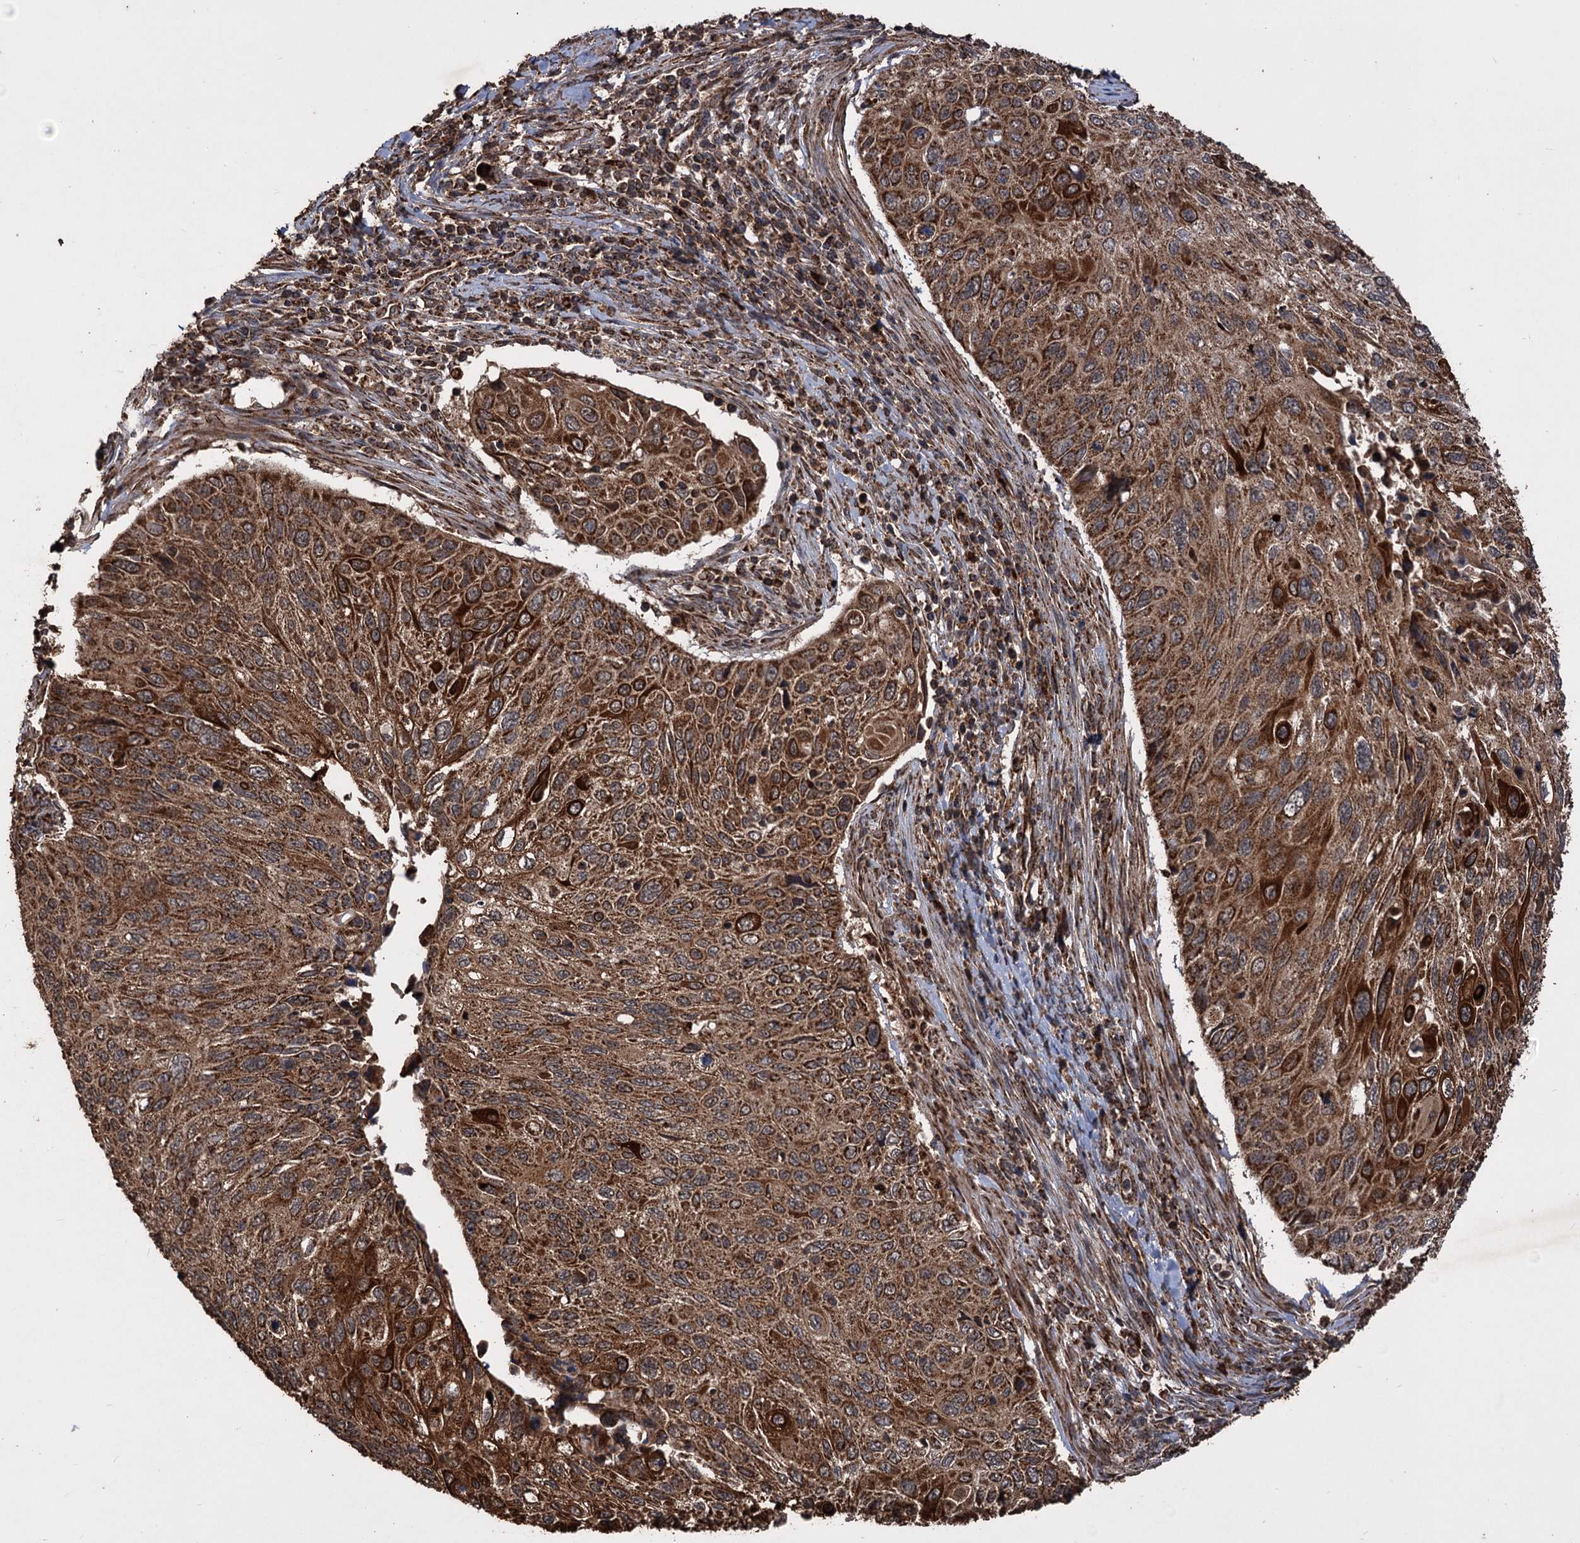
{"staining": {"intensity": "strong", "quantity": ">75%", "location": "cytoplasmic/membranous"}, "tissue": "cervical cancer", "cell_type": "Tumor cells", "image_type": "cancer", "snomed": [{"axis": "morphology", "description": "Squamous cell carcinoma, NOS"}, {"axis": "topography", "description": "Cervix"}], "caption": "Cervical cancer was stained to show a protein in brown. There is high levels of strong cytoplasmic/membranous expression in about >75% of tumor cells. (Brightfield microscopy of DAB IHC at high magnification).", "gene": "IPO4", "patient": {"sex": "female", "age": 70}}